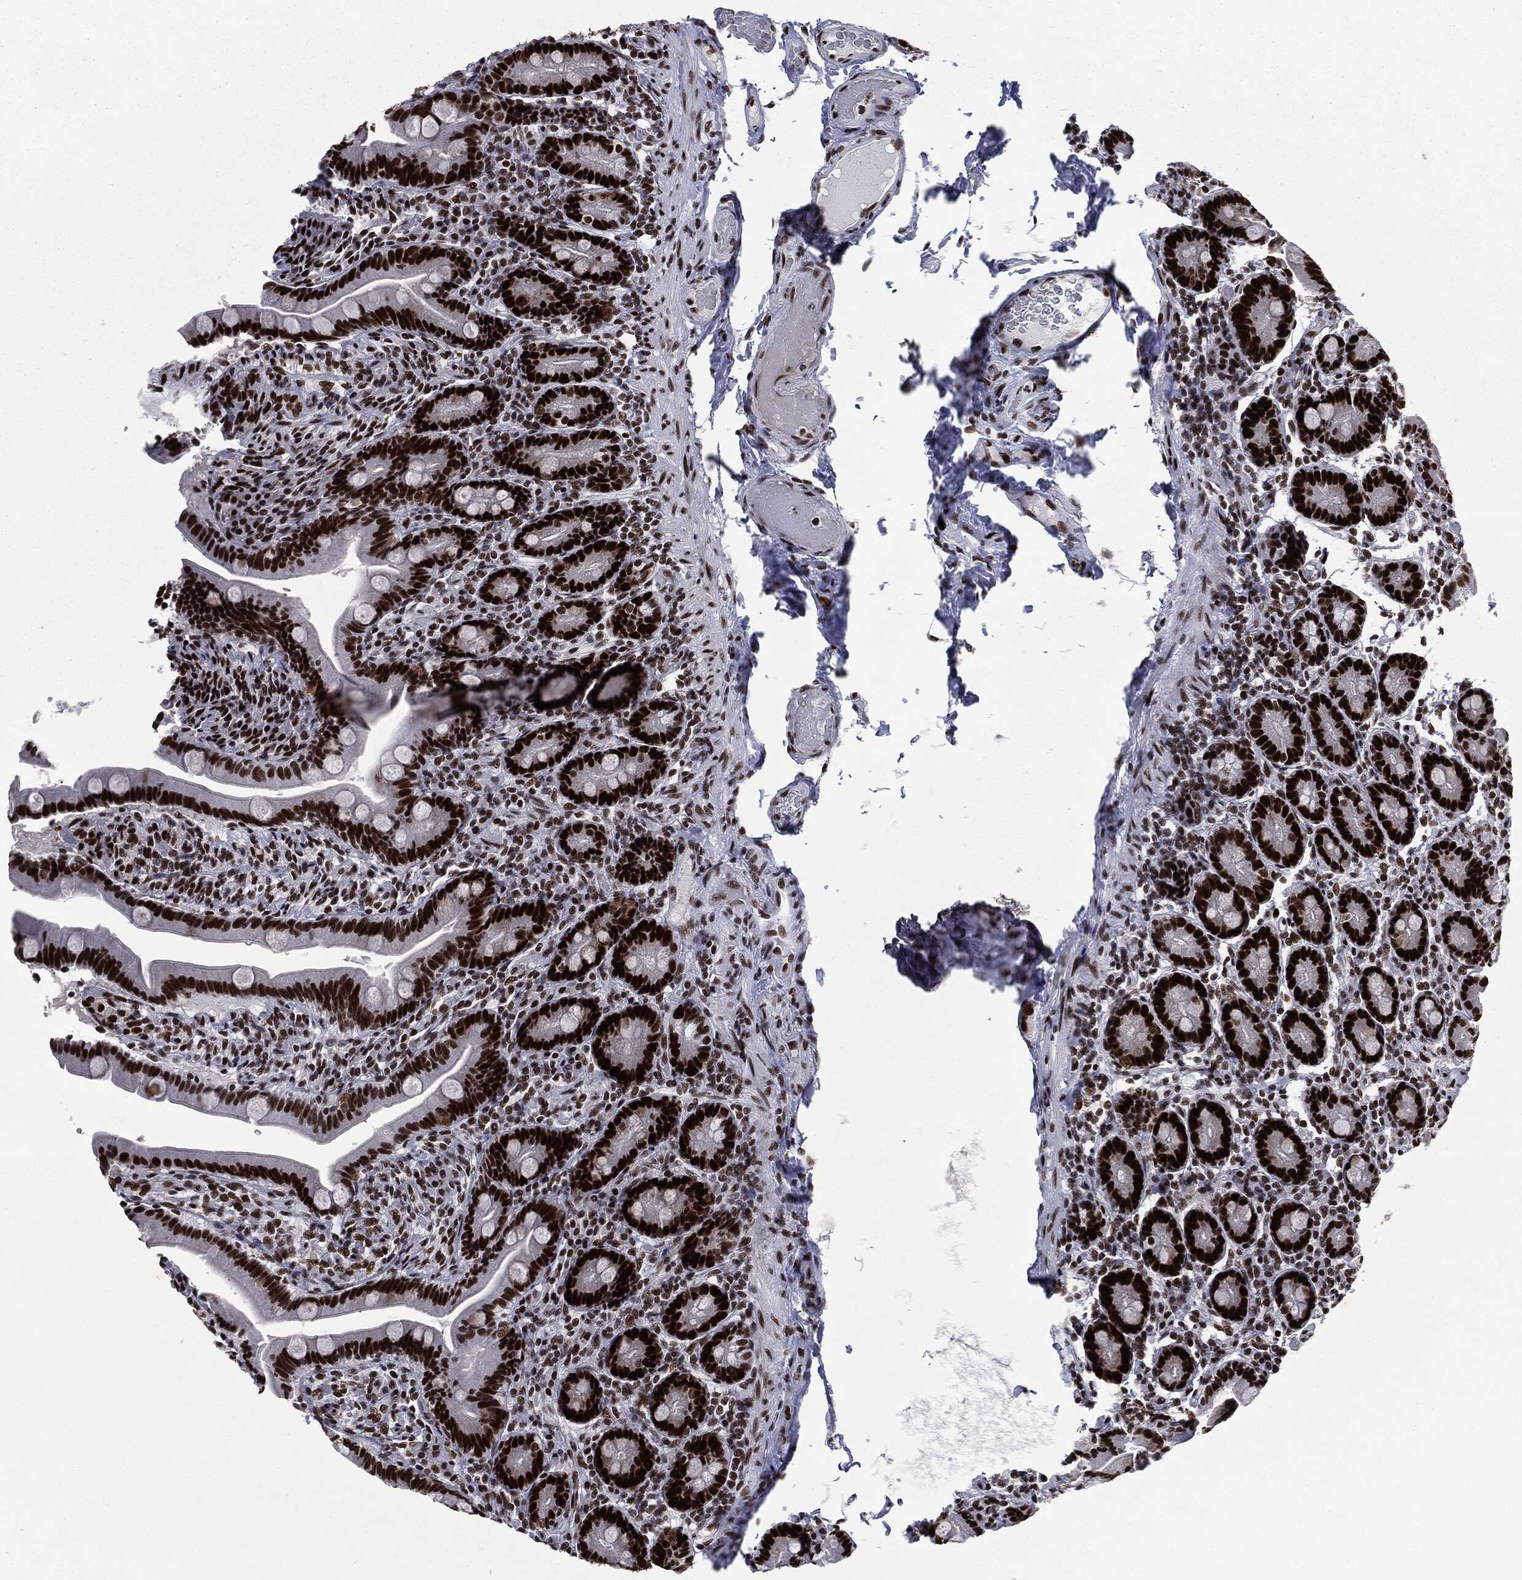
{"staining": {"intensity": "strong", "quantity": ">75%", "location": "nuclear"}, "tissue": "small intestine", "cell_type": "Glandular cells", "image_type": "normal", "snomed": [{"axis": "morphology", "description": "Normal tissue, NOS"}, {"axis": "topography", "description": "Small intestine"}], "caption": "Strong nuclear positivity for a protein is identified in about >75% of glandular cells of normal small intestine using immunohistochemistry (IHC).", "gene": "MSH2", "patient": {"sex": "male", "age": 66}}